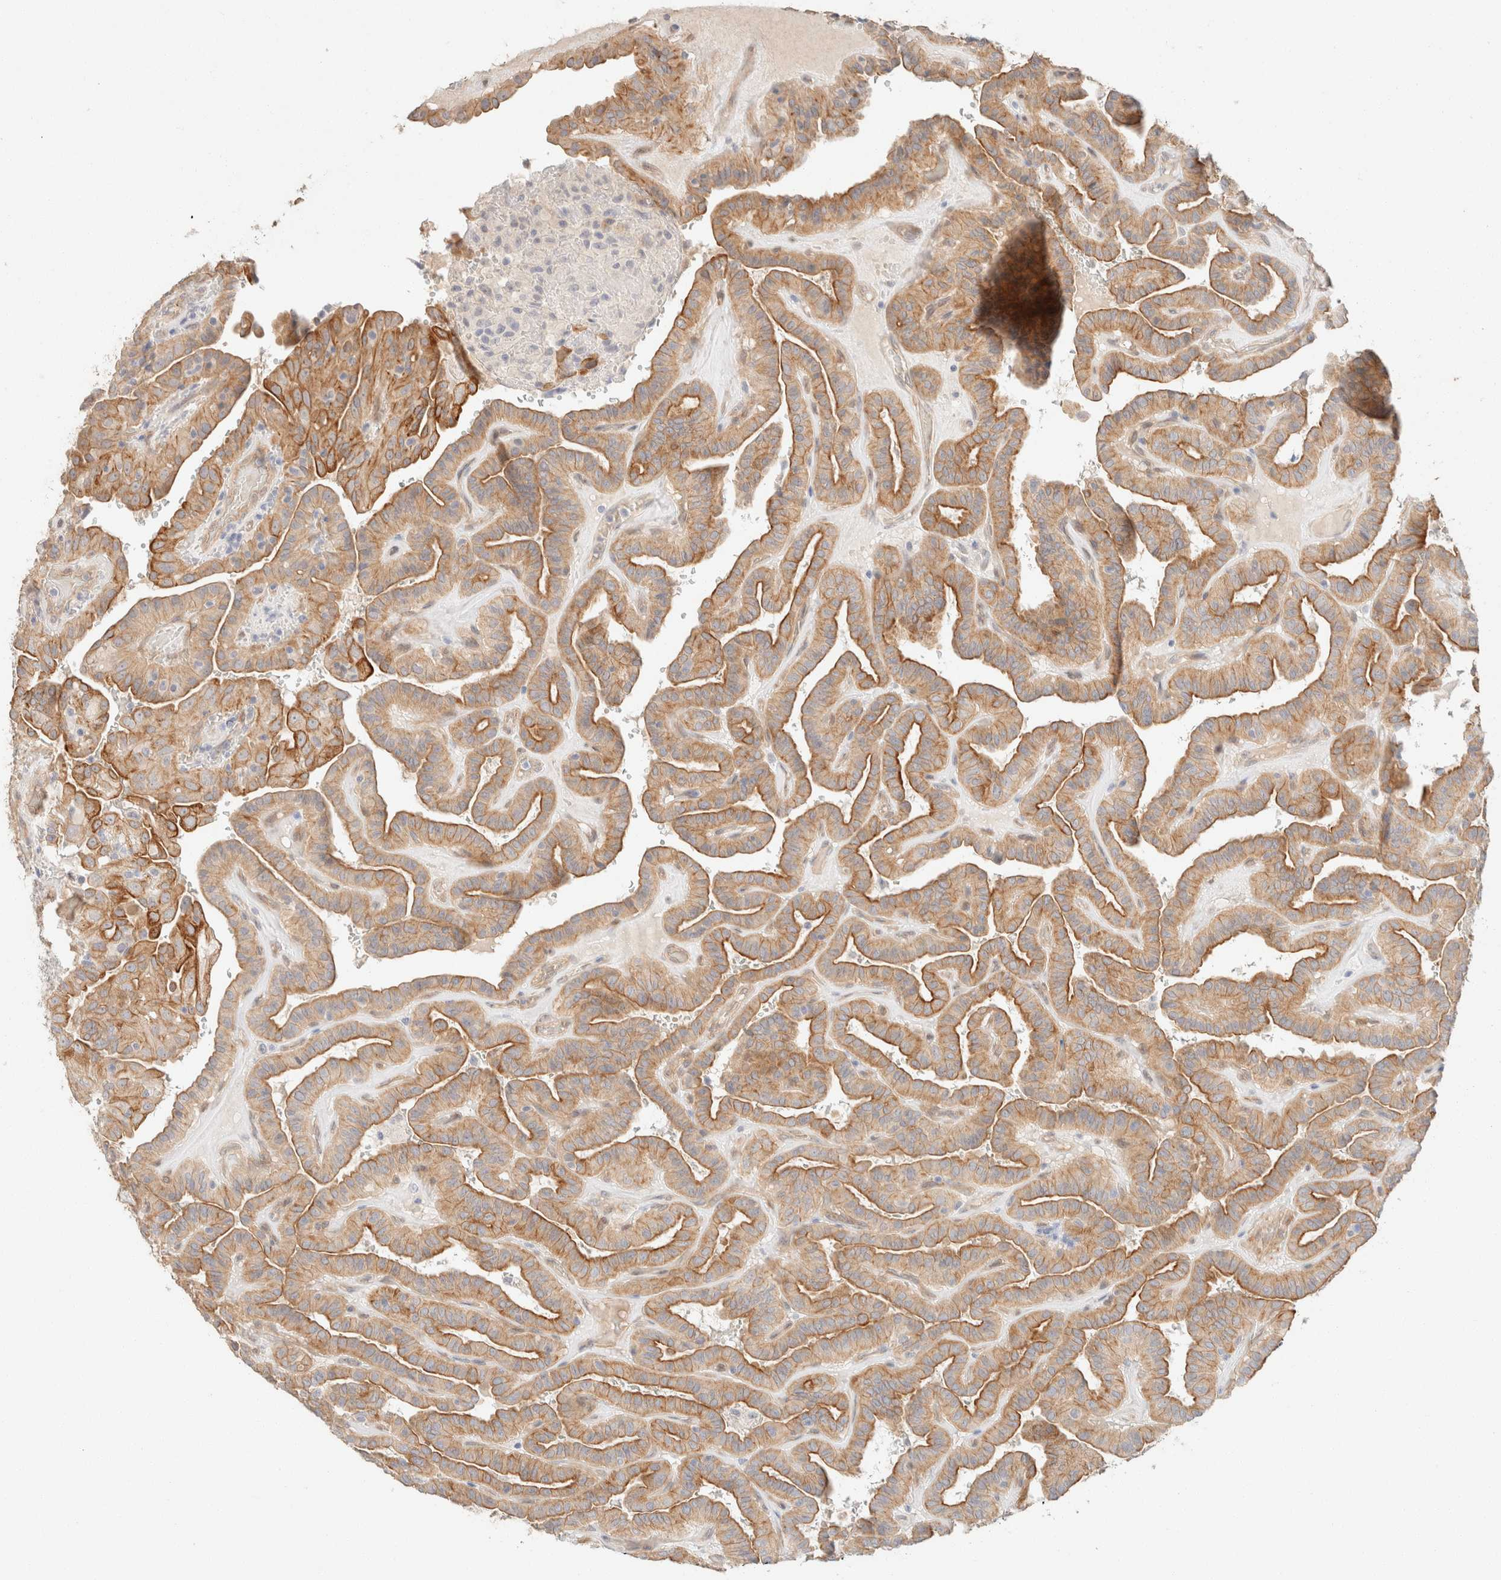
{"staining": {"intensity": "moderate", "quantity": ">75%", "location": "cytoplasmic/membranous"}, "tissue": "thyroid cancer", "cell_type": "Tumor cells", "image_type": "cancer", "snomed": [{"axis": "morphology", "description": "Papillary adenocarcinoma, NOS"}, {"axis": "topography", "description": "Thyroid gland"}], "caption": "Thyroid cancer (papillary adenocarcinoma) tissue reveals moderate cytoplasmic/membranous positivity in about >75% of tumor cells", "gene": "CSNK1E", "patient": {"sex": "male", "age": 77}}